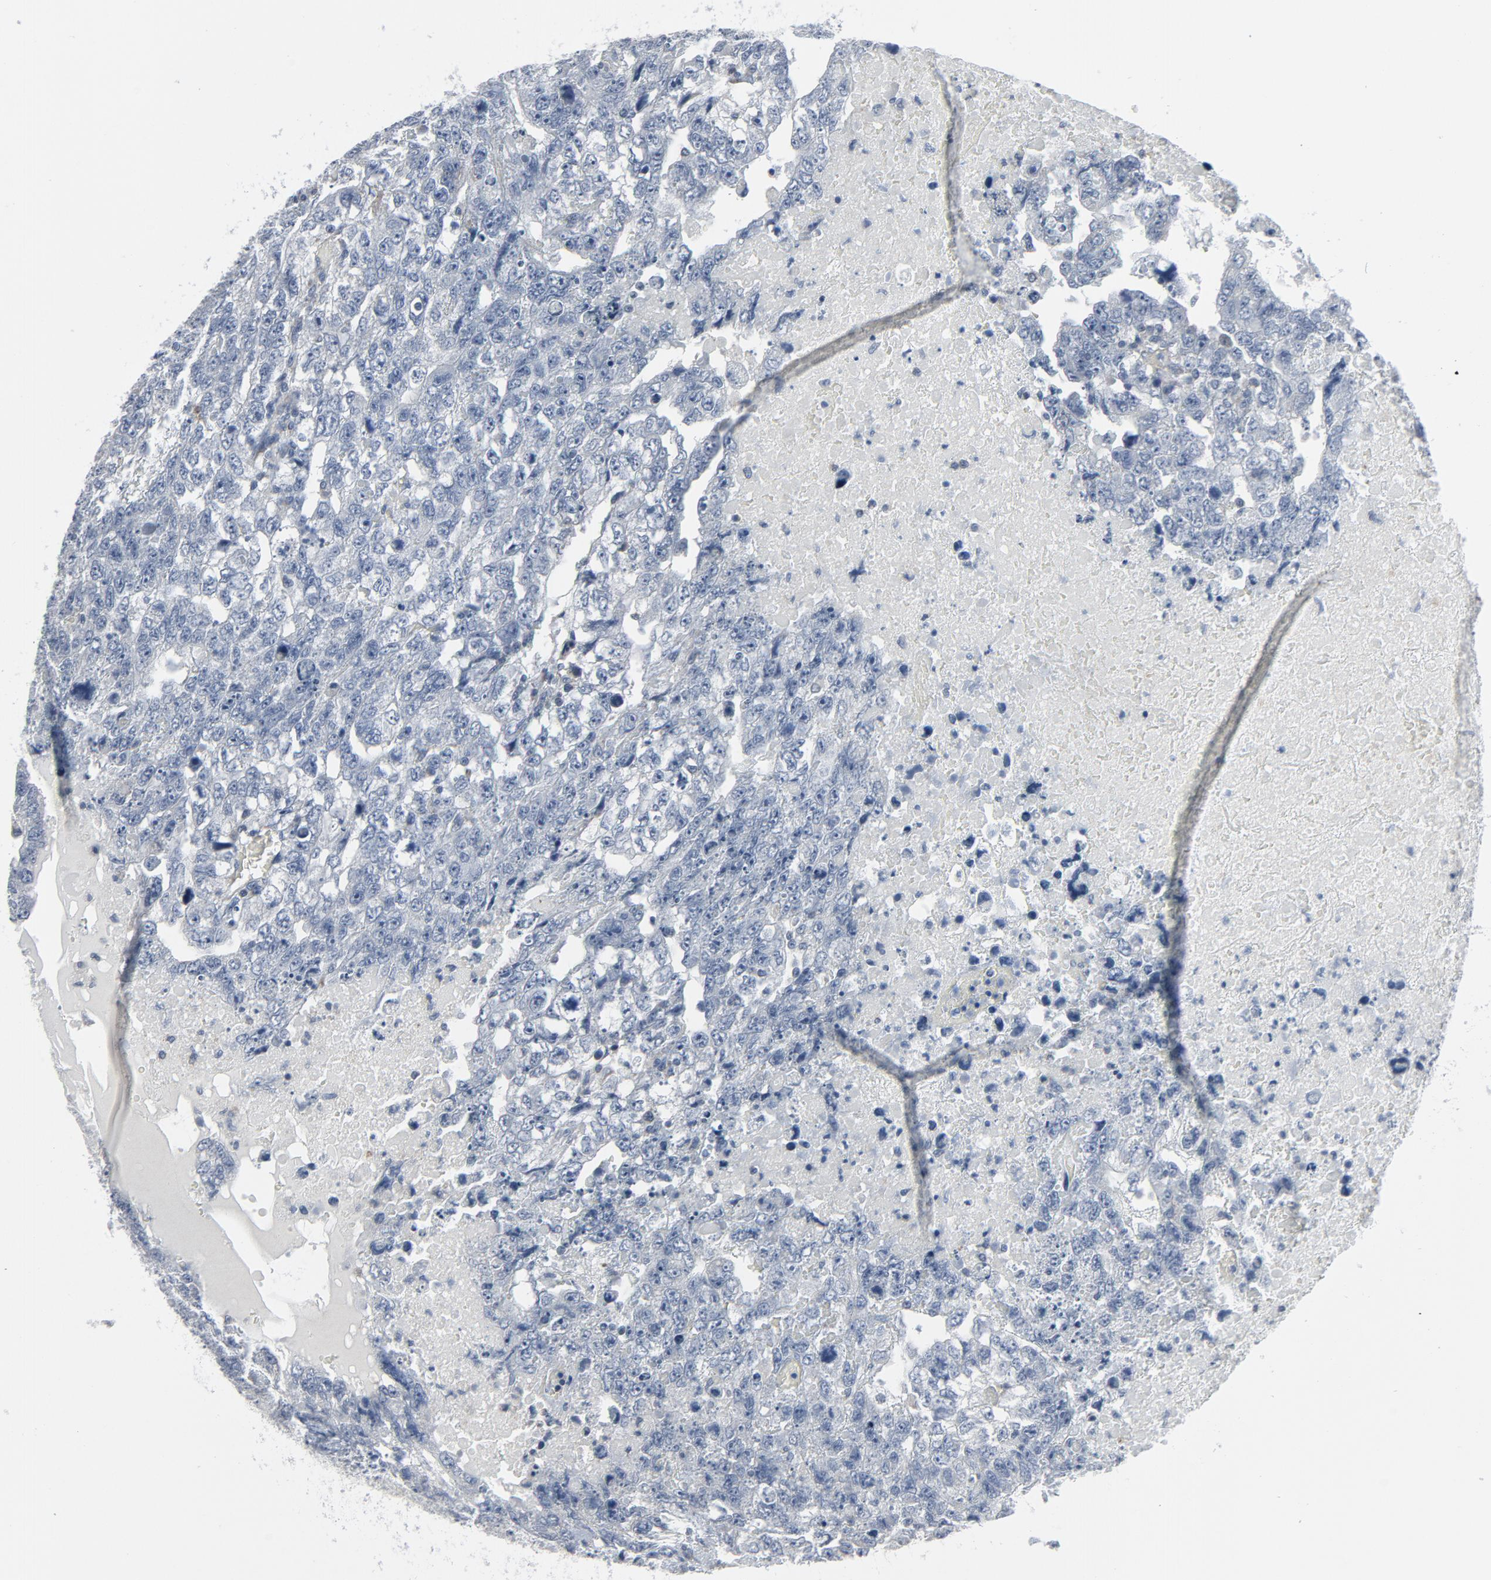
{"staining": {"intensity": "negative", "quantity": "none", "location": "none"}, "tissue": "testis cancer", "cell_type": "Tumor cells", "image_type": "cancer", "snomed": [{"axis": "morphology", "description": "Carcinoma, Embryonal, NOS"}, {"axis": "topography", "description": "Testis"}], "caption": "This is an immunohistochemistry (IHC) photomicrograph of testis cancer (embryonal carcinoma). There is no expression in tumor cells.", "gene": "GPX2", "patient": {"sex": "male", "age": 36}}